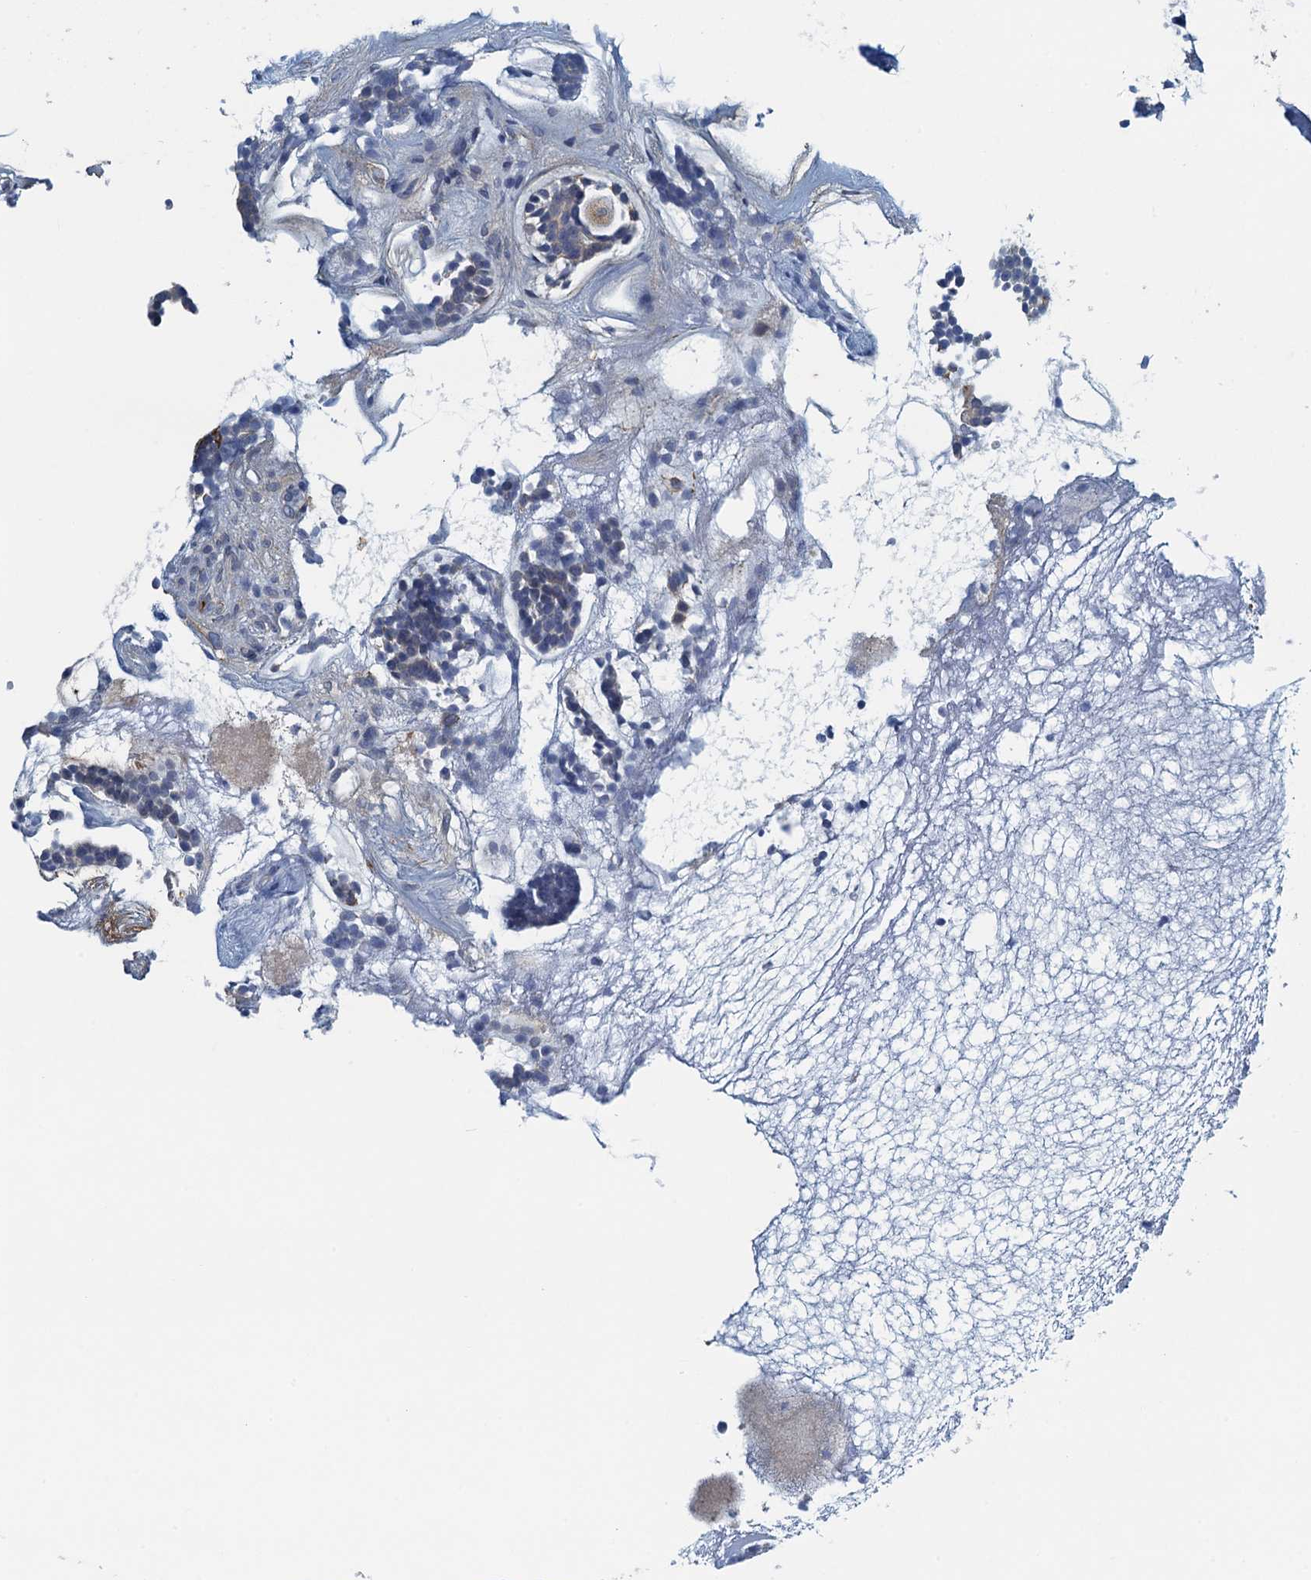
{"staining": {"intensity": "negative", "quantity": "none", "location": "none"}, "tissue": "head and neck cancer", "cell_type": "Tumor cells", "image_type": "cancer", "snomed": [{"axis": "morphology", "description": "Adenocarcinoma, NOS"}, {"axis": "topography", "description": "Subcutis"}, {"axis": "topography", "description": "Head-Neck"}], "caption": "A micrograph of head and neck cancer stained for a protein demonstrates no brown staining in tumor cells.", "gene": "ALG2", "patient": {"sex": "female", "age": 73}}